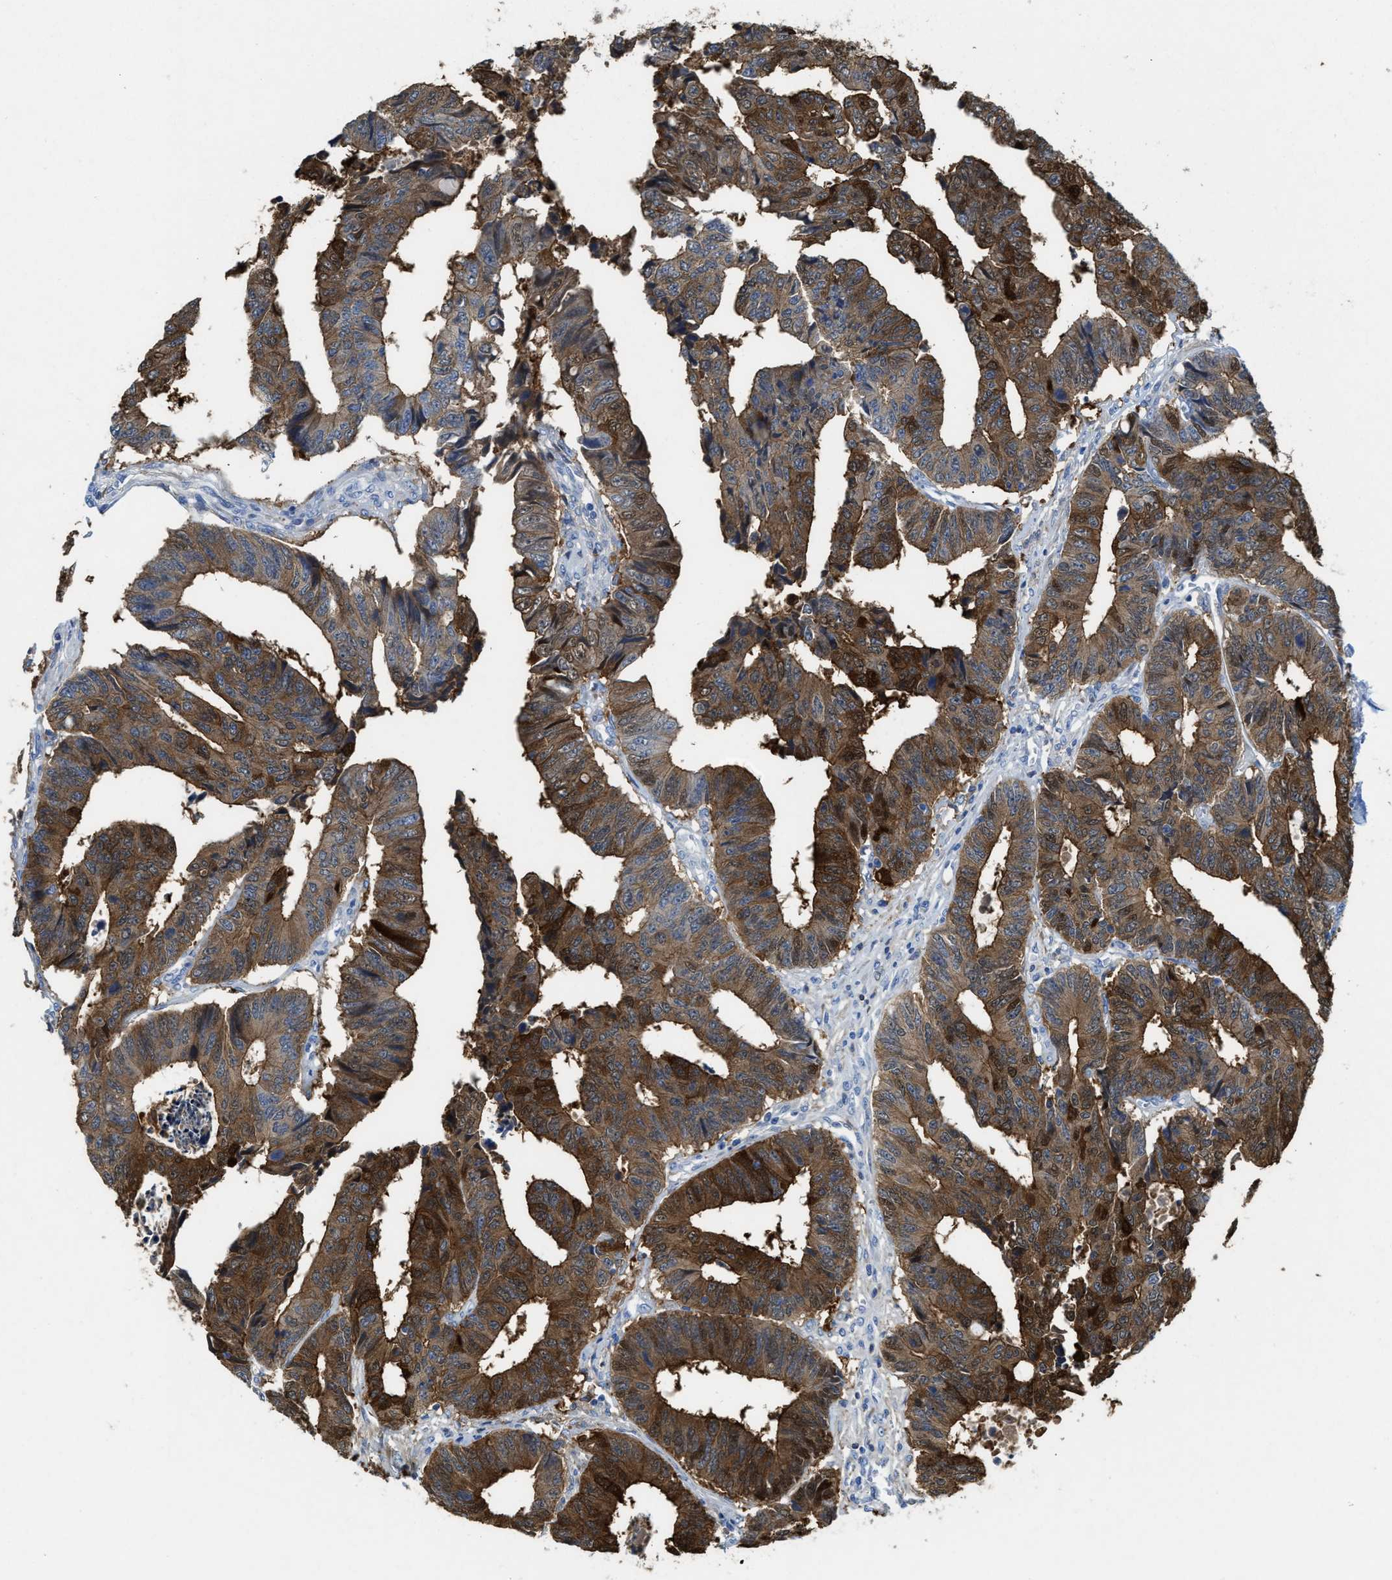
{"staining": {"intensity": "strong", "quantity": "25%-75%", "location": "cytoplasmic/membranous"}, "tissue": "colorectal cancer", "cell_type": "Tumor cells", "image_type": "cancer", "snomed": [{"axis": "morphology", "description": "Adenocarcinoma, NOS"}, {"axis": "topography", "description": "Rectum"}], "caption": "Adenocarcinoma (colorectal) stained with a brown dye reveals strong cytoplasmic/membranous positive expression in approximately 25%-75% of tumor cells.", "gene": "ASS1", "patient": {"sex": "male", "age": 84}}